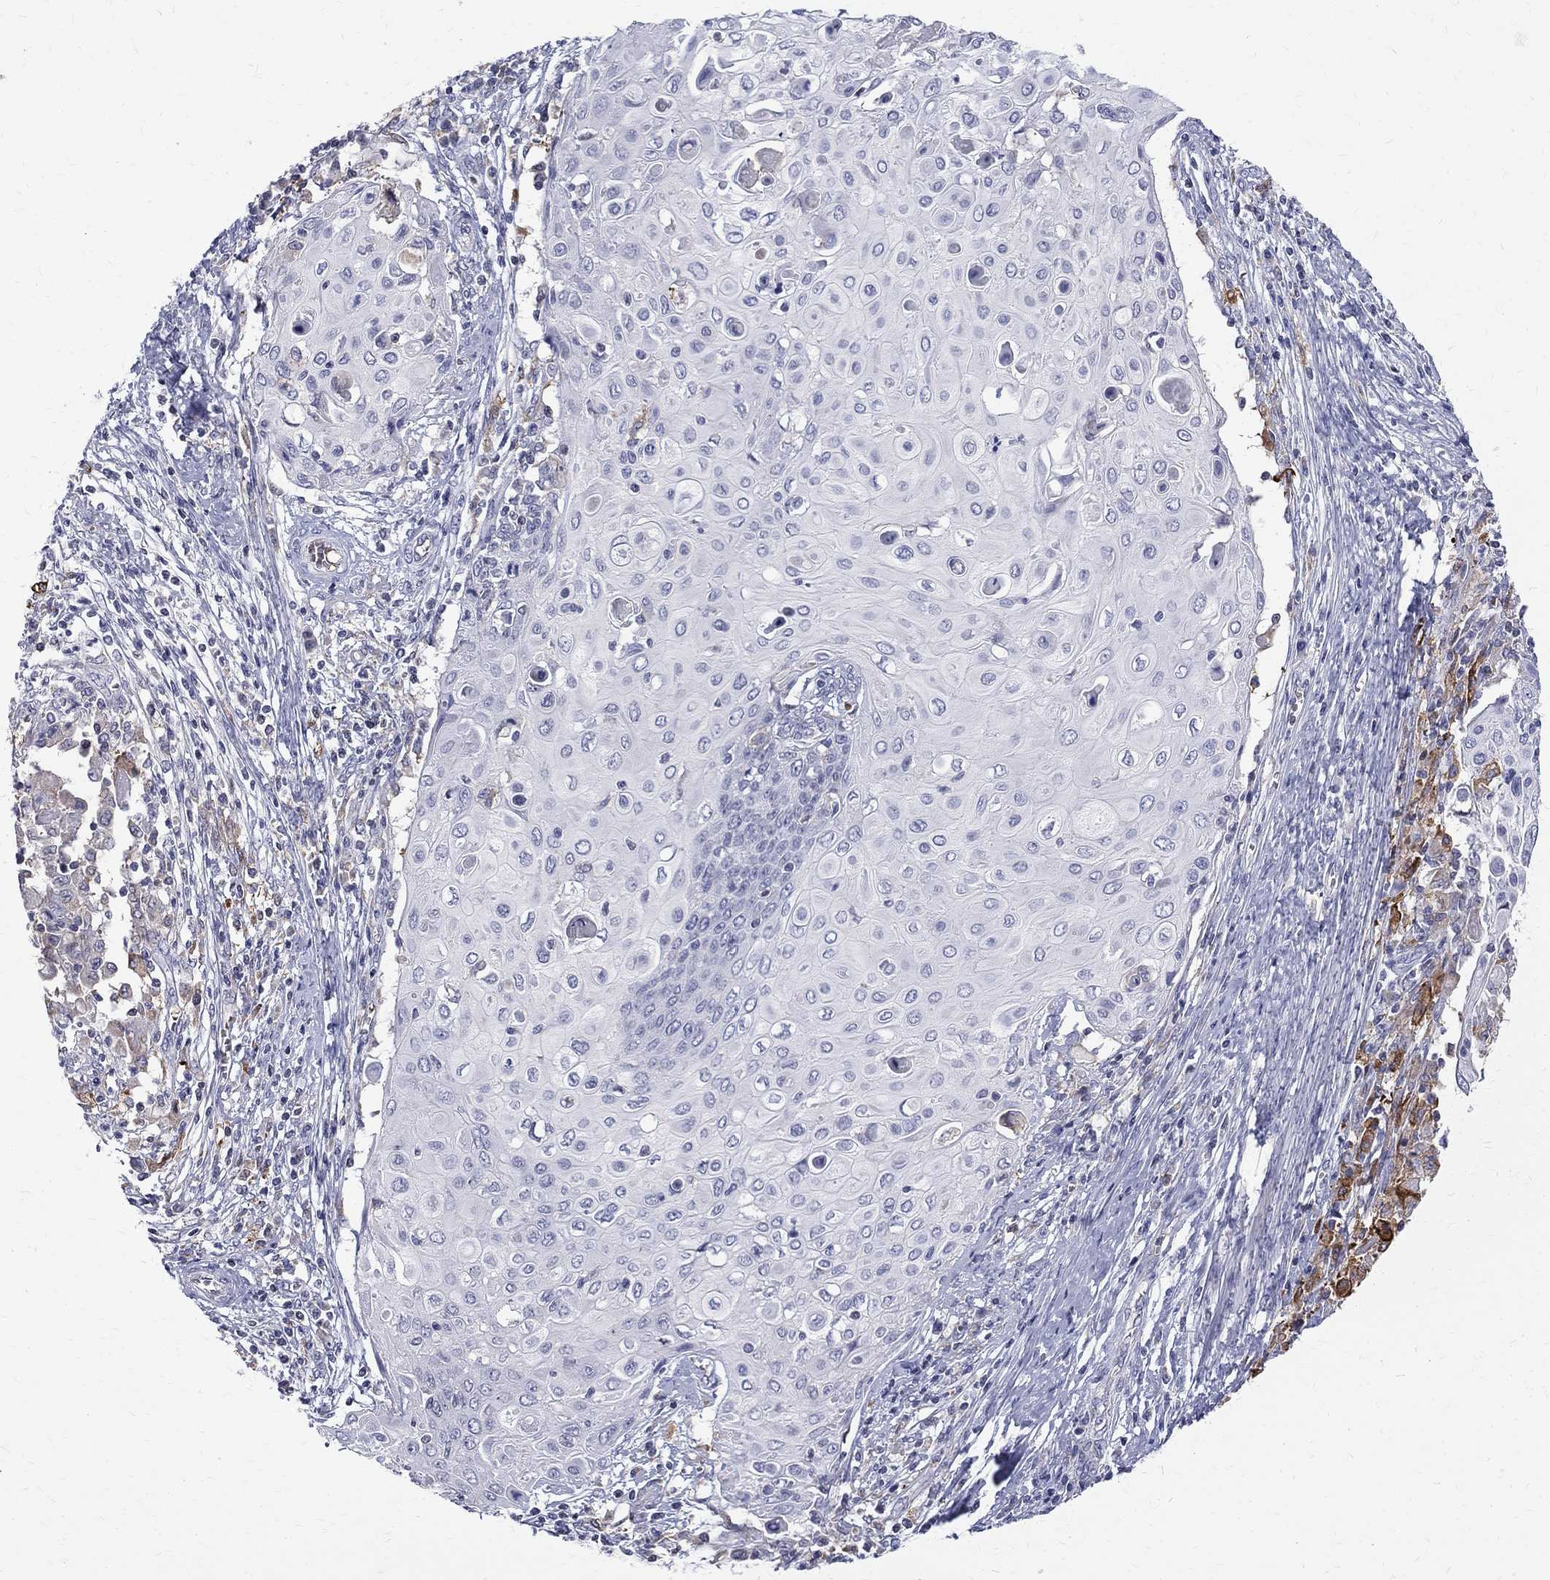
{"staining": {"intensity": "negative", "quantity": "none", "location": "none"}, "tissue": "cervical cancer", "cell_type": "Tumor cells", "image_type": "cancer", "snomed": [{"axis": "morphology", "description": "Squamous cell carcinoma, NOS"}, {"axis": "topography", "description": "Cervix"}], "caption": "Tumor cells are negative for brown protein staining in cervical cancer.", "gene": "AGER", "patient": {"sex": "female", "age": 39}}